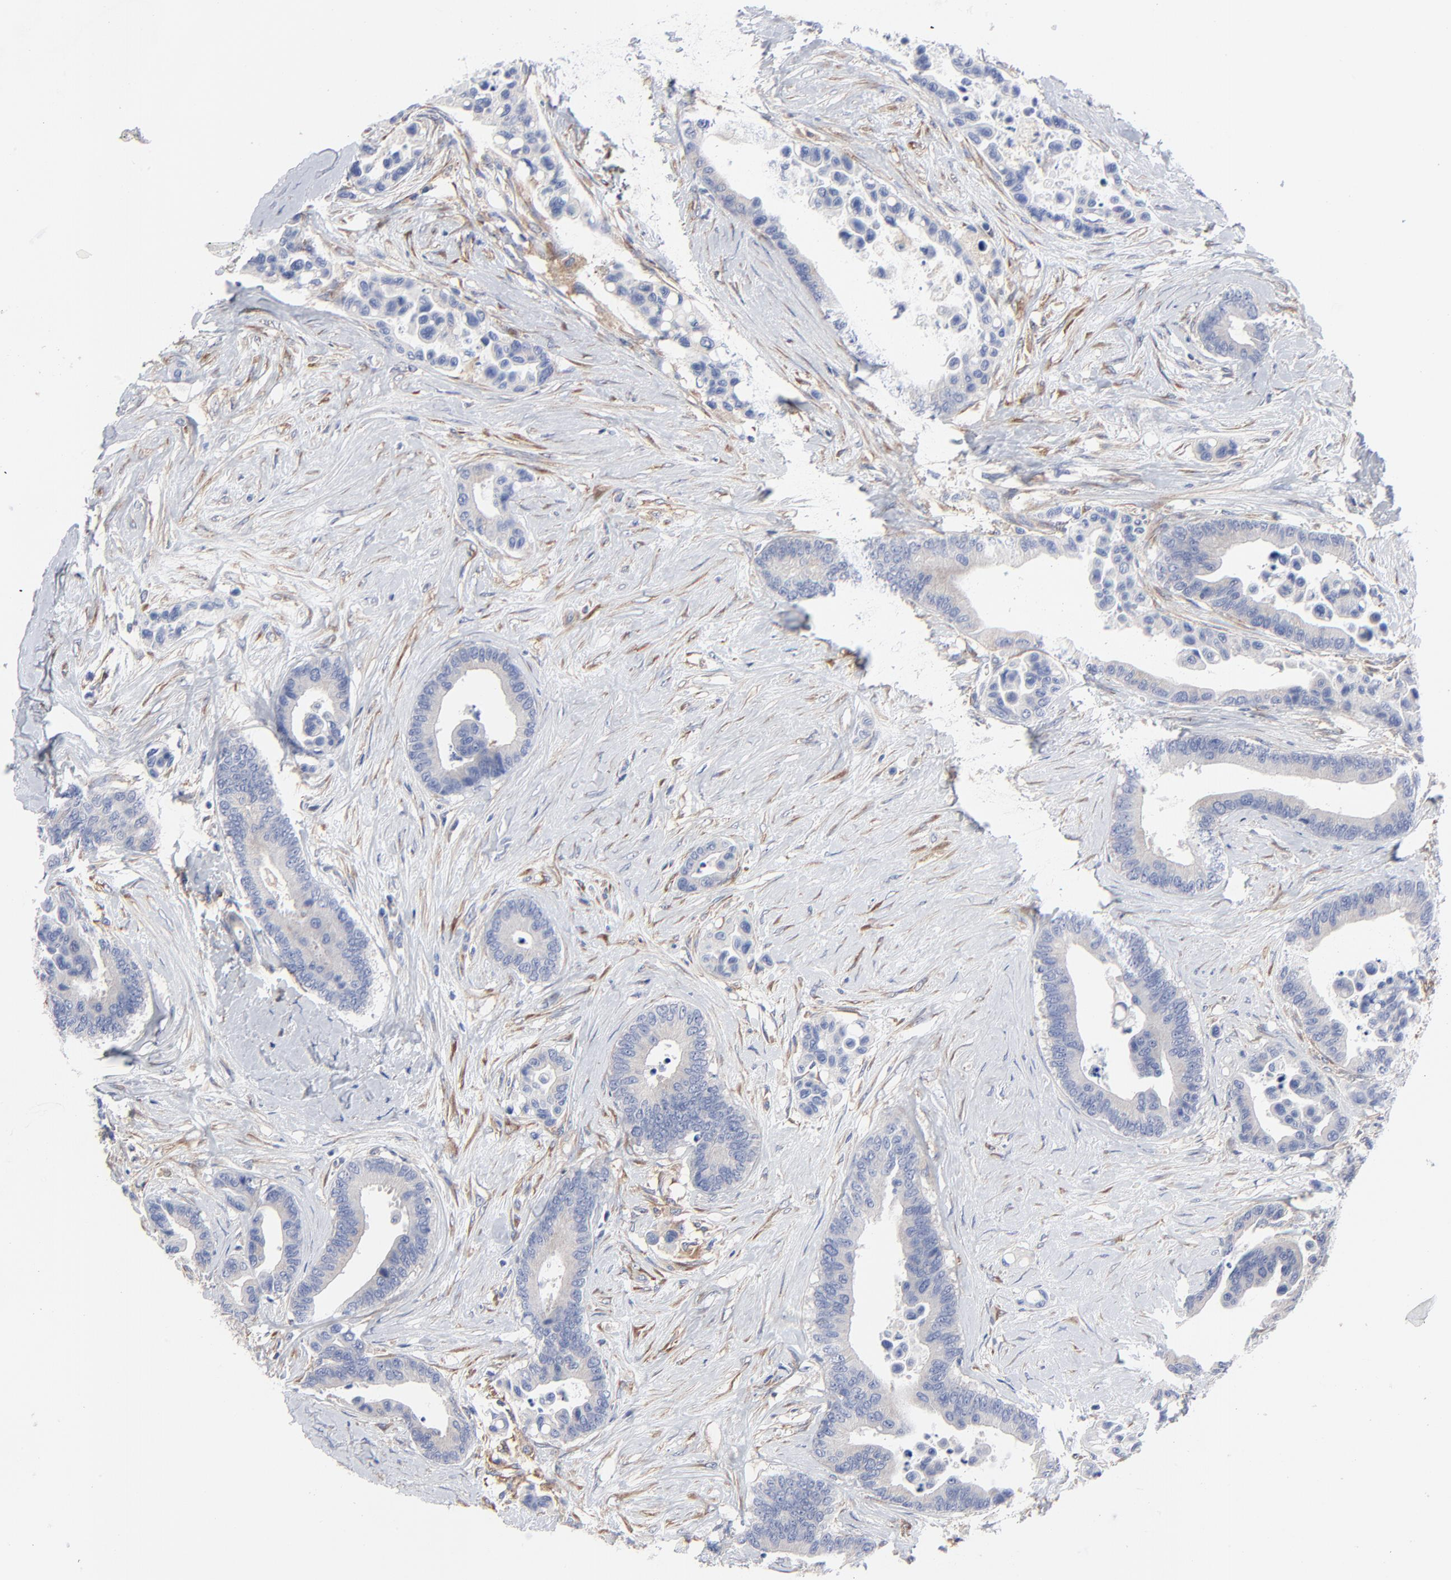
{"staining": {"intensity": "negative", "quantity": "none", "location": "none"}, "tissue": "colorectal cancer", "cell_type": "Tumor cells", "image_type": "cancer", "snomed": [{"axis": "morphology", "description": "Adenocarcinoma, NOS"}, {"axis": "topography", "description": "Colon"}], "caption": "Protein analysis of colorectal adenocarcinoma displays no significant positivity in tumor cells. (Brightfield microscopy of DAB (3,3'-diaminobenzidine) immunohistochemistry at high magnification).", "gene": "STAT2", "patient": {"sex": "male", "age": 82}}